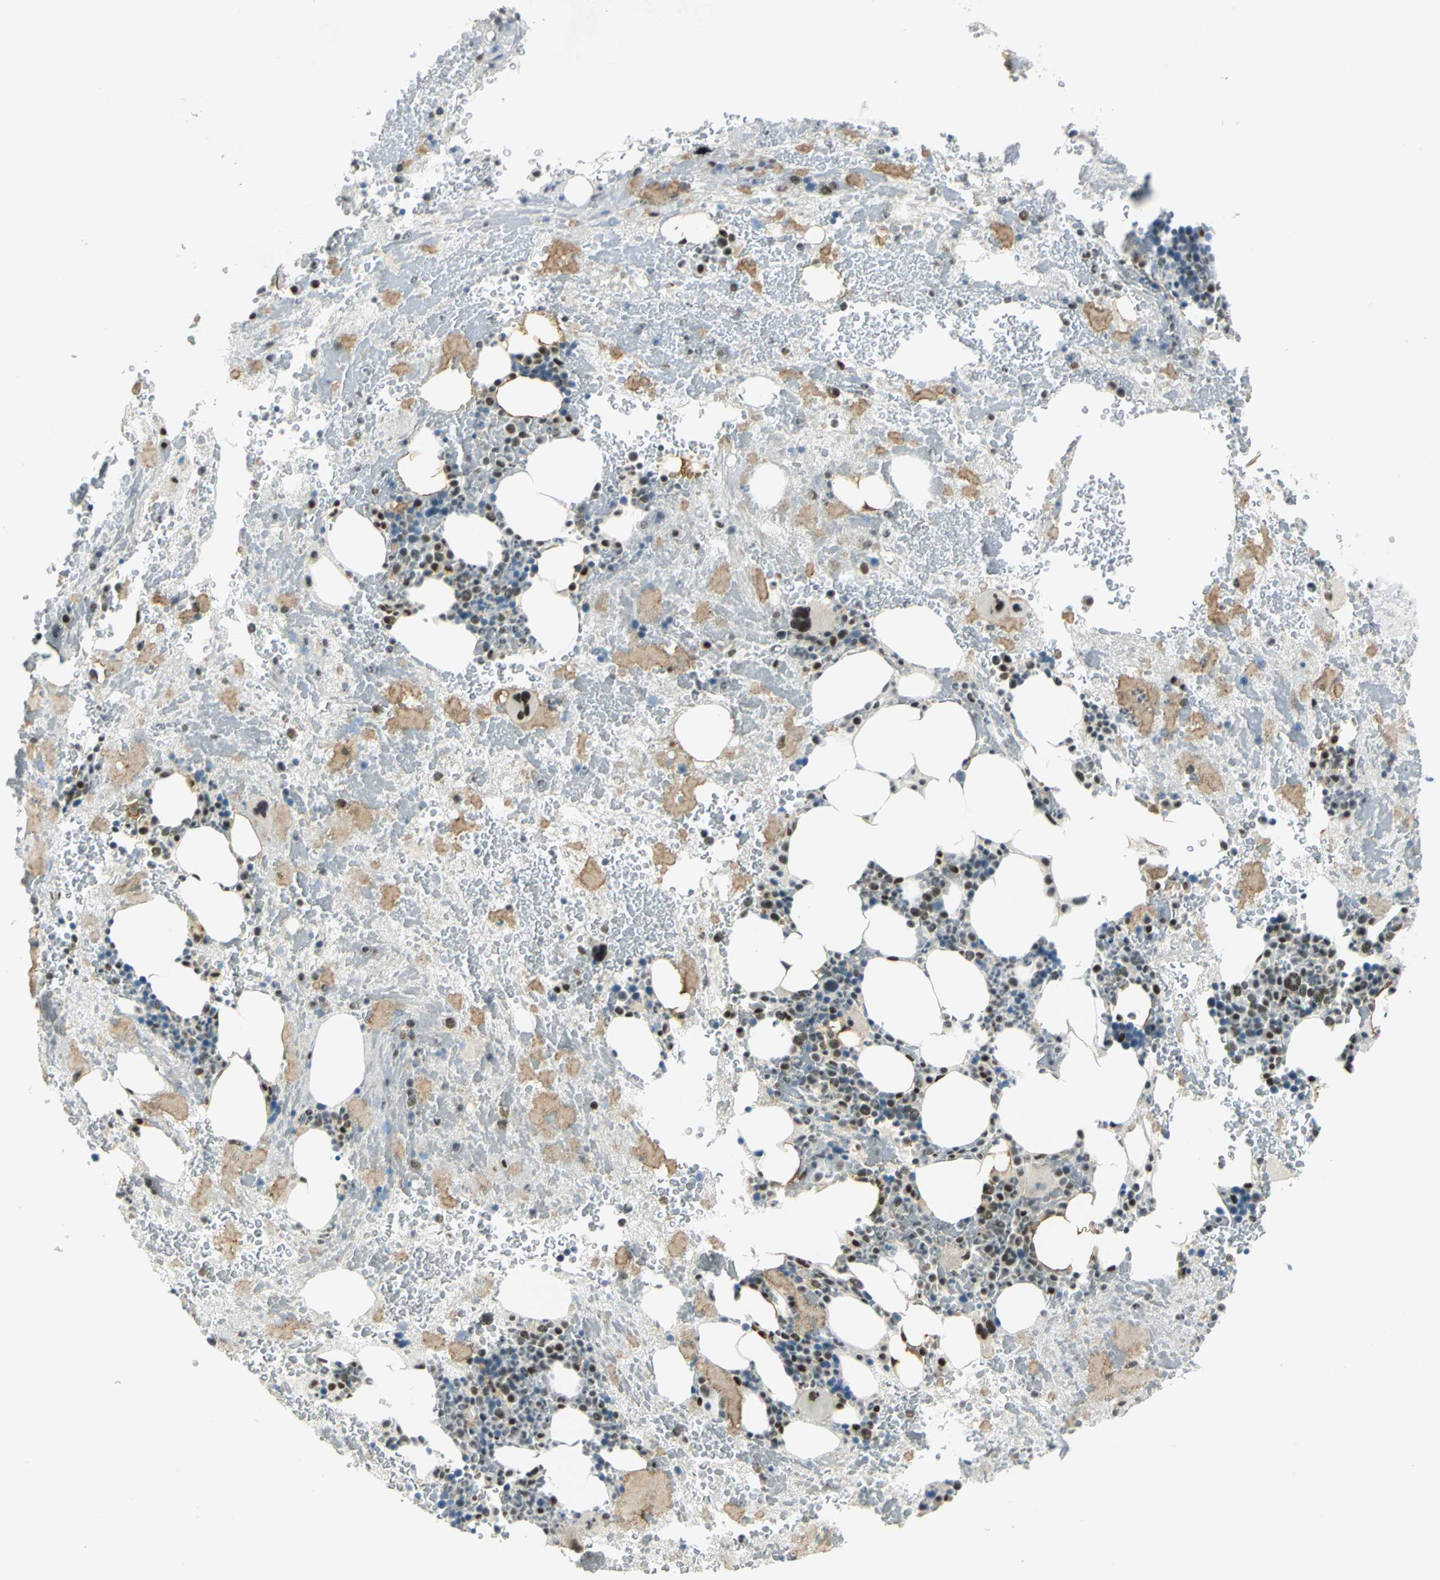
{"staining": {"intensity": "strong", "quantity": "<25%", "location": "nuclear"}, "tissue": "bone marrow", "cell_type": "Hematopoietic cells", "image_type": "normal", "snomed": [{"axis": "morphology", "description": "Normal tissue, NOS"}, {"axis": "topography", "description": "Bone marrow"}], "caption": "Immunohistochemical staining of benign human bone marrow reveals medium levels of strong nuclear positivity in about <25% of hematopoietic cells.", "gene": "MTMR10", "patient": {"sex": "male", "age": 76}}